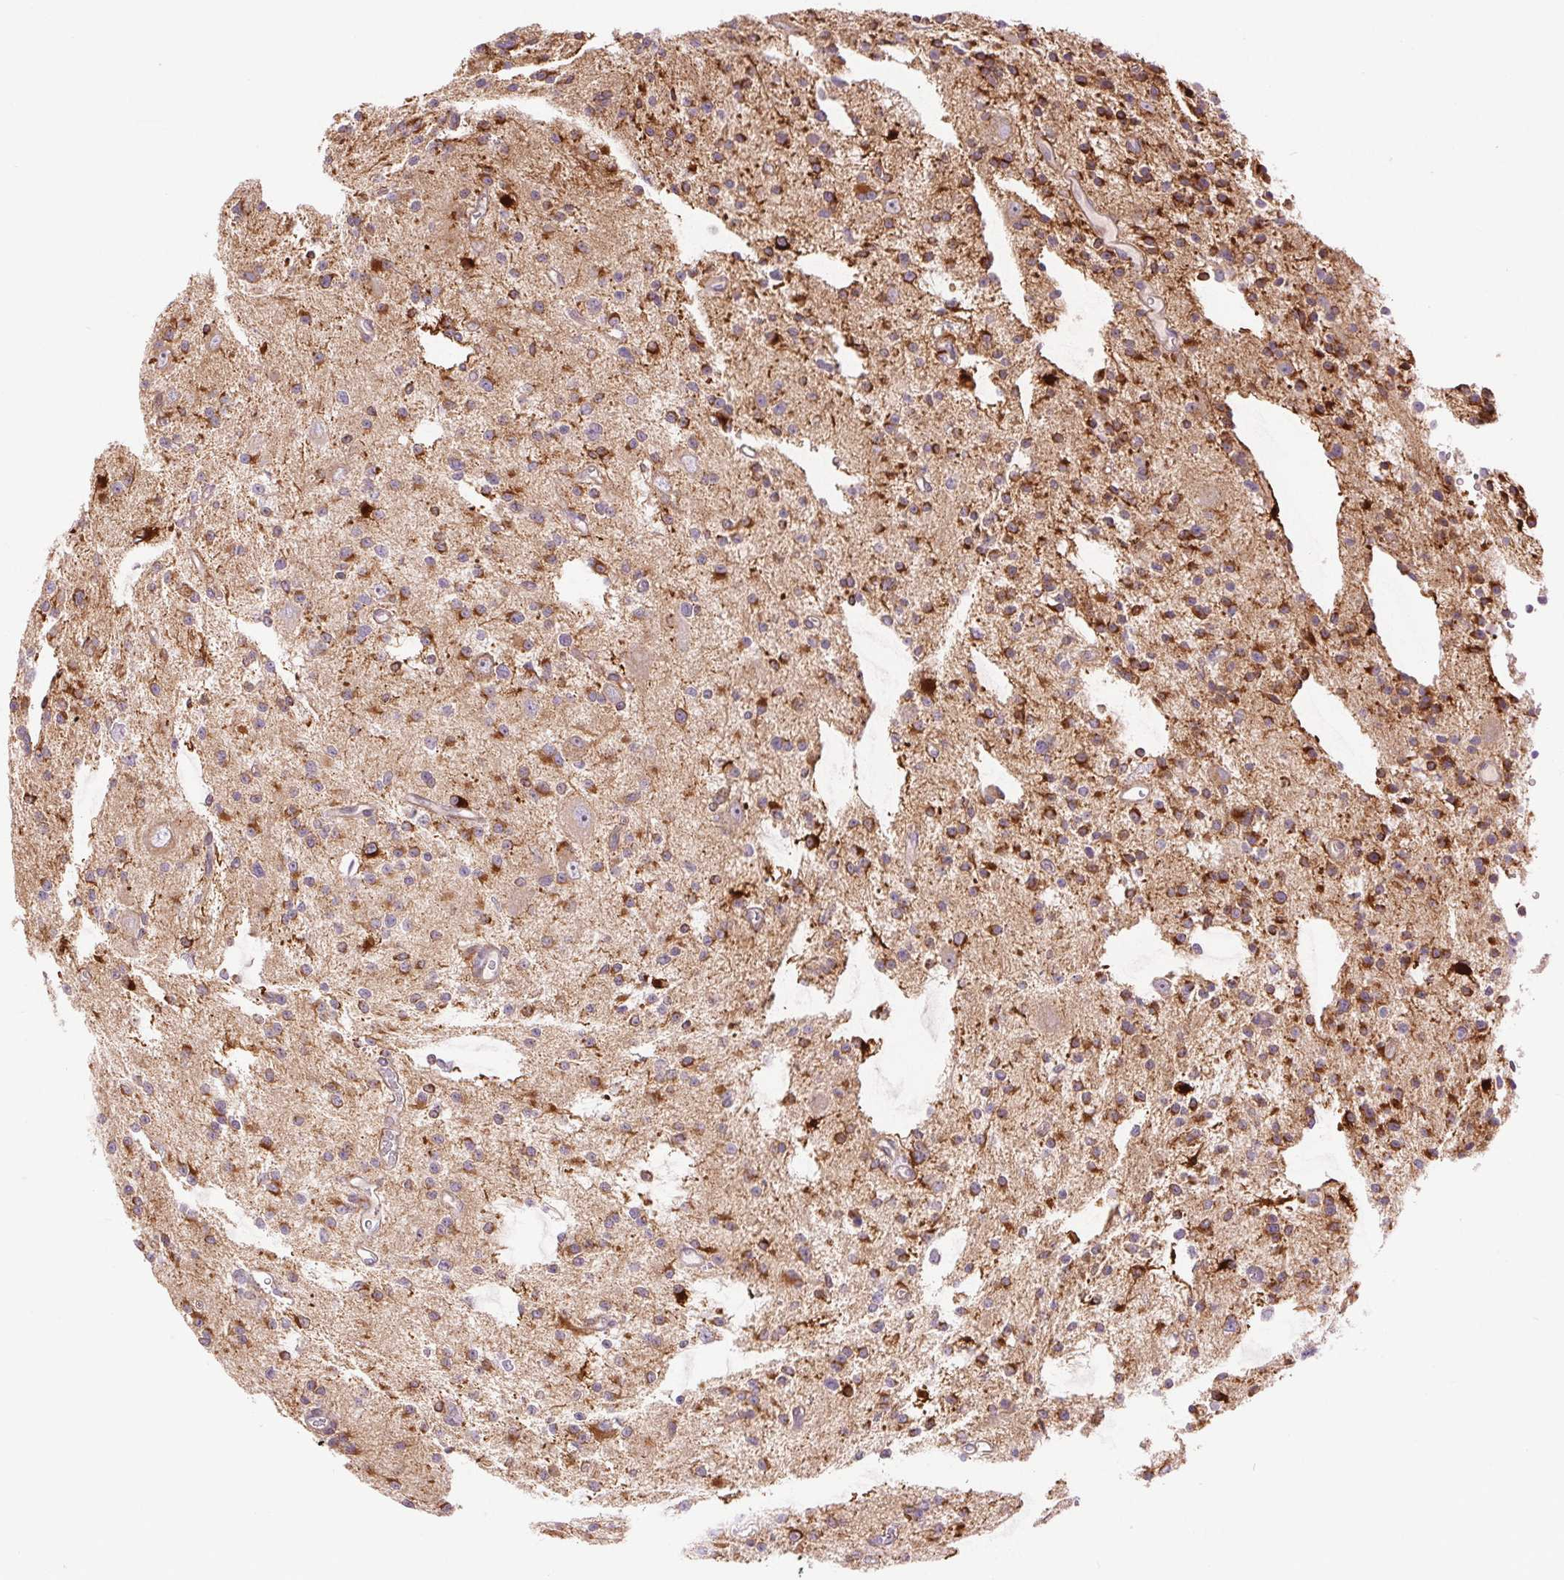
{"staining": {"intensity": "moderate", "quantity": ">75%", "location": "cytoplasmic/membranous"}, "tissue": "glioma", "cell_type": "Tumor cells", "image_type": "cancer", "snomed": [{"axis": "morphology", "description": "Glioma, malignant, Low grade"}, {"axis": "topography", "description": "Brain"}], "caption": "A brown stain labels moderate cytoplasmic/membranous expression of a protein in human glioma tumor cells.", "gene": "METTL17", "patient": {"sex": "male", "age": 43}}